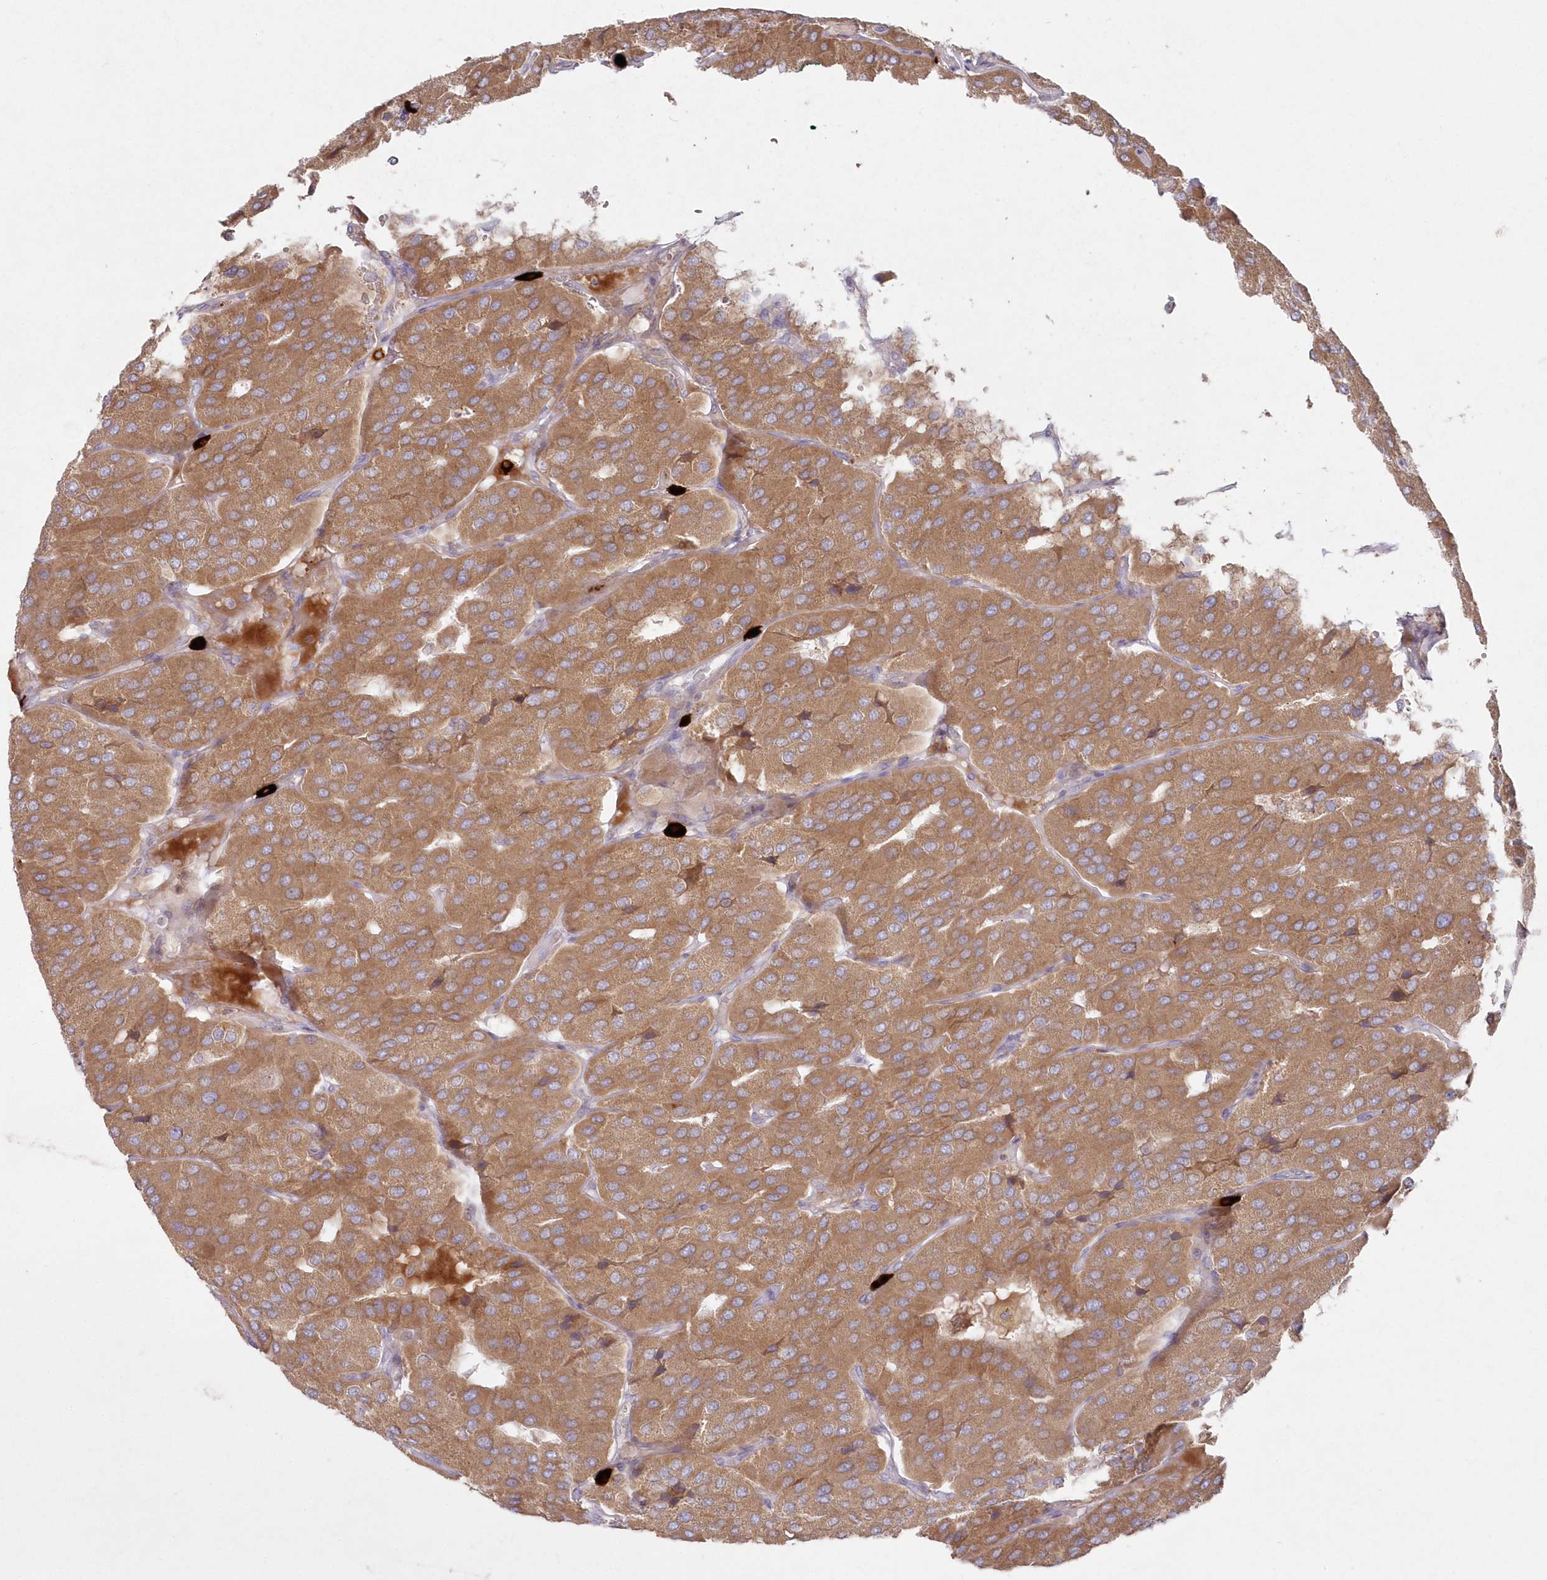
{"staining": {"intensity": "moderate", "quantity": ">75%", "location": "cytoplasmic/membranous"}, "tissue": "parathyroid gland", "cell_type": "Glandular cells", "image_type": "normal", "snomed": [{"axis": "morphology", "description": "Normal tissue, NOS"}, {"axis": "morphology", "description": "Adenoma, NOS"}, {"axis": "topography", "description": "Parathyroid gland"}], "caption": "Immunohistochemical staining of normal human parathyroid gland reveals medium levels of moderate cytoplasmic/membranous positivity in about >75% of glandular cells.", "gene": "ARSB", "patient": {"sex": "female", "age": 86}}